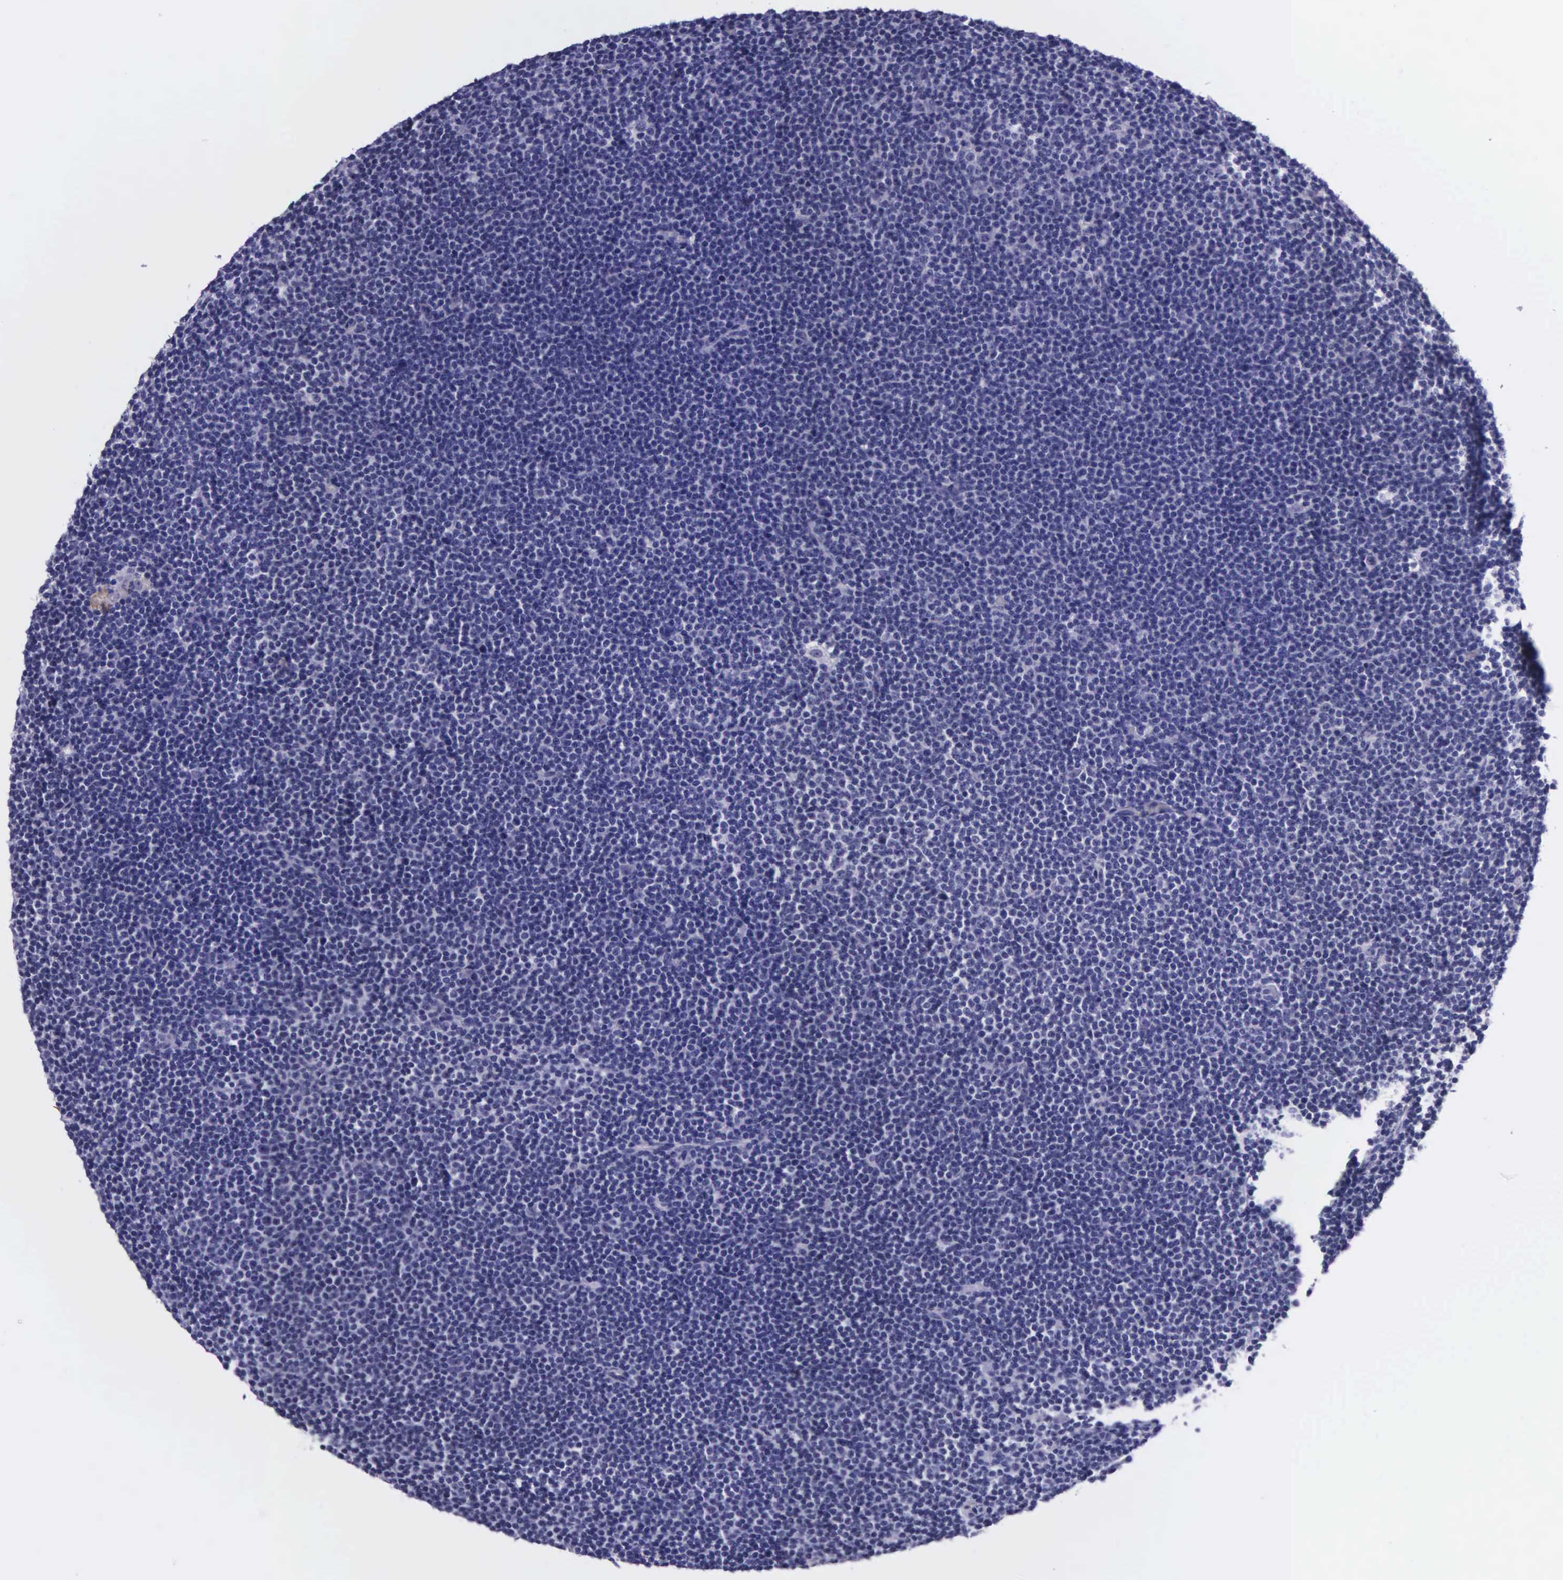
{"staining": {"intensity": "negative", "quantity": "none", "location": "none"}, "tissue": "lymphoma", "cell_type": "Tumor cells", "image_type": "cancer", "snomed": [{"axis": "morphology", "description": "Malignant lymphoma, non-Hodgkin's type, Low grade"}, {"axis": "topography", "description": "Lymph node"}], "caption": "Immunohistochemical staining of lymphoma displays no significant expression in tumor cells. The staining was performed using DAB (3,3'-diaminobenzidine) to visualize the protein expression in brown, while the nuclei were stained in blue with hematoxylin (Magnification: 20x).", "gene": "AHNAK2", "patient": {"sex": "female", "age": 69}}